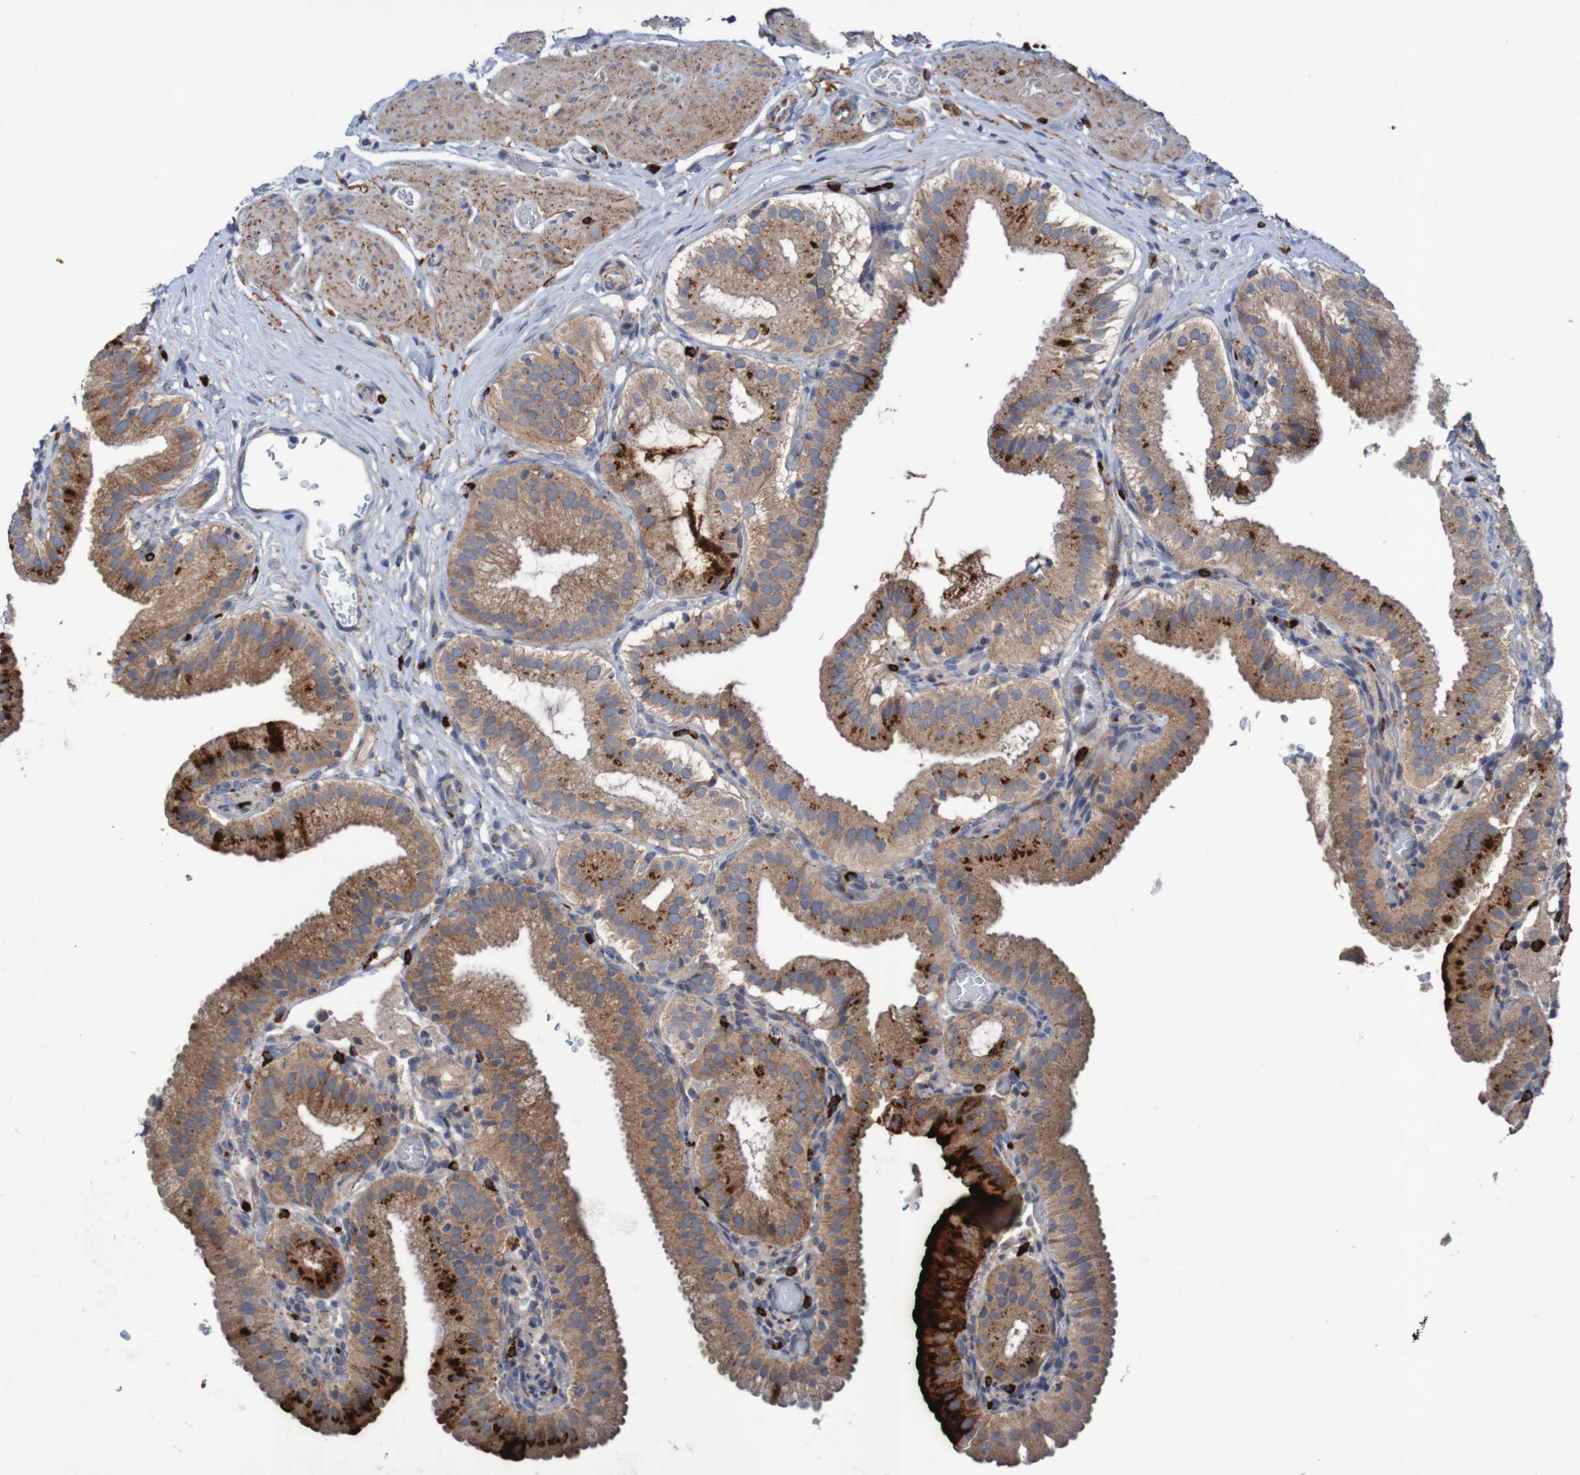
{"staining": {"intensity": "strong", "quantity": "25%-75%", "location": "cytoplasmic/membranous"}, "tissue": "gallbladder", "cell_type": "Glandular cells", "image_type": "normal", "snomed": [{"axis": "morphology", "description": "Normal tissue, NOS"}, {"axis": "topography", "description": "Gallbladder"}], "caption": "IHC micrograph of normal human gallbladder stained for a protein (brown), which exhibits high levels of strong cytoplasmic/membranous staining in approximately 25%-75% of glandular cells.", "gene": "ANGPT4", "patient": {"sex": "male", "age": 54}}